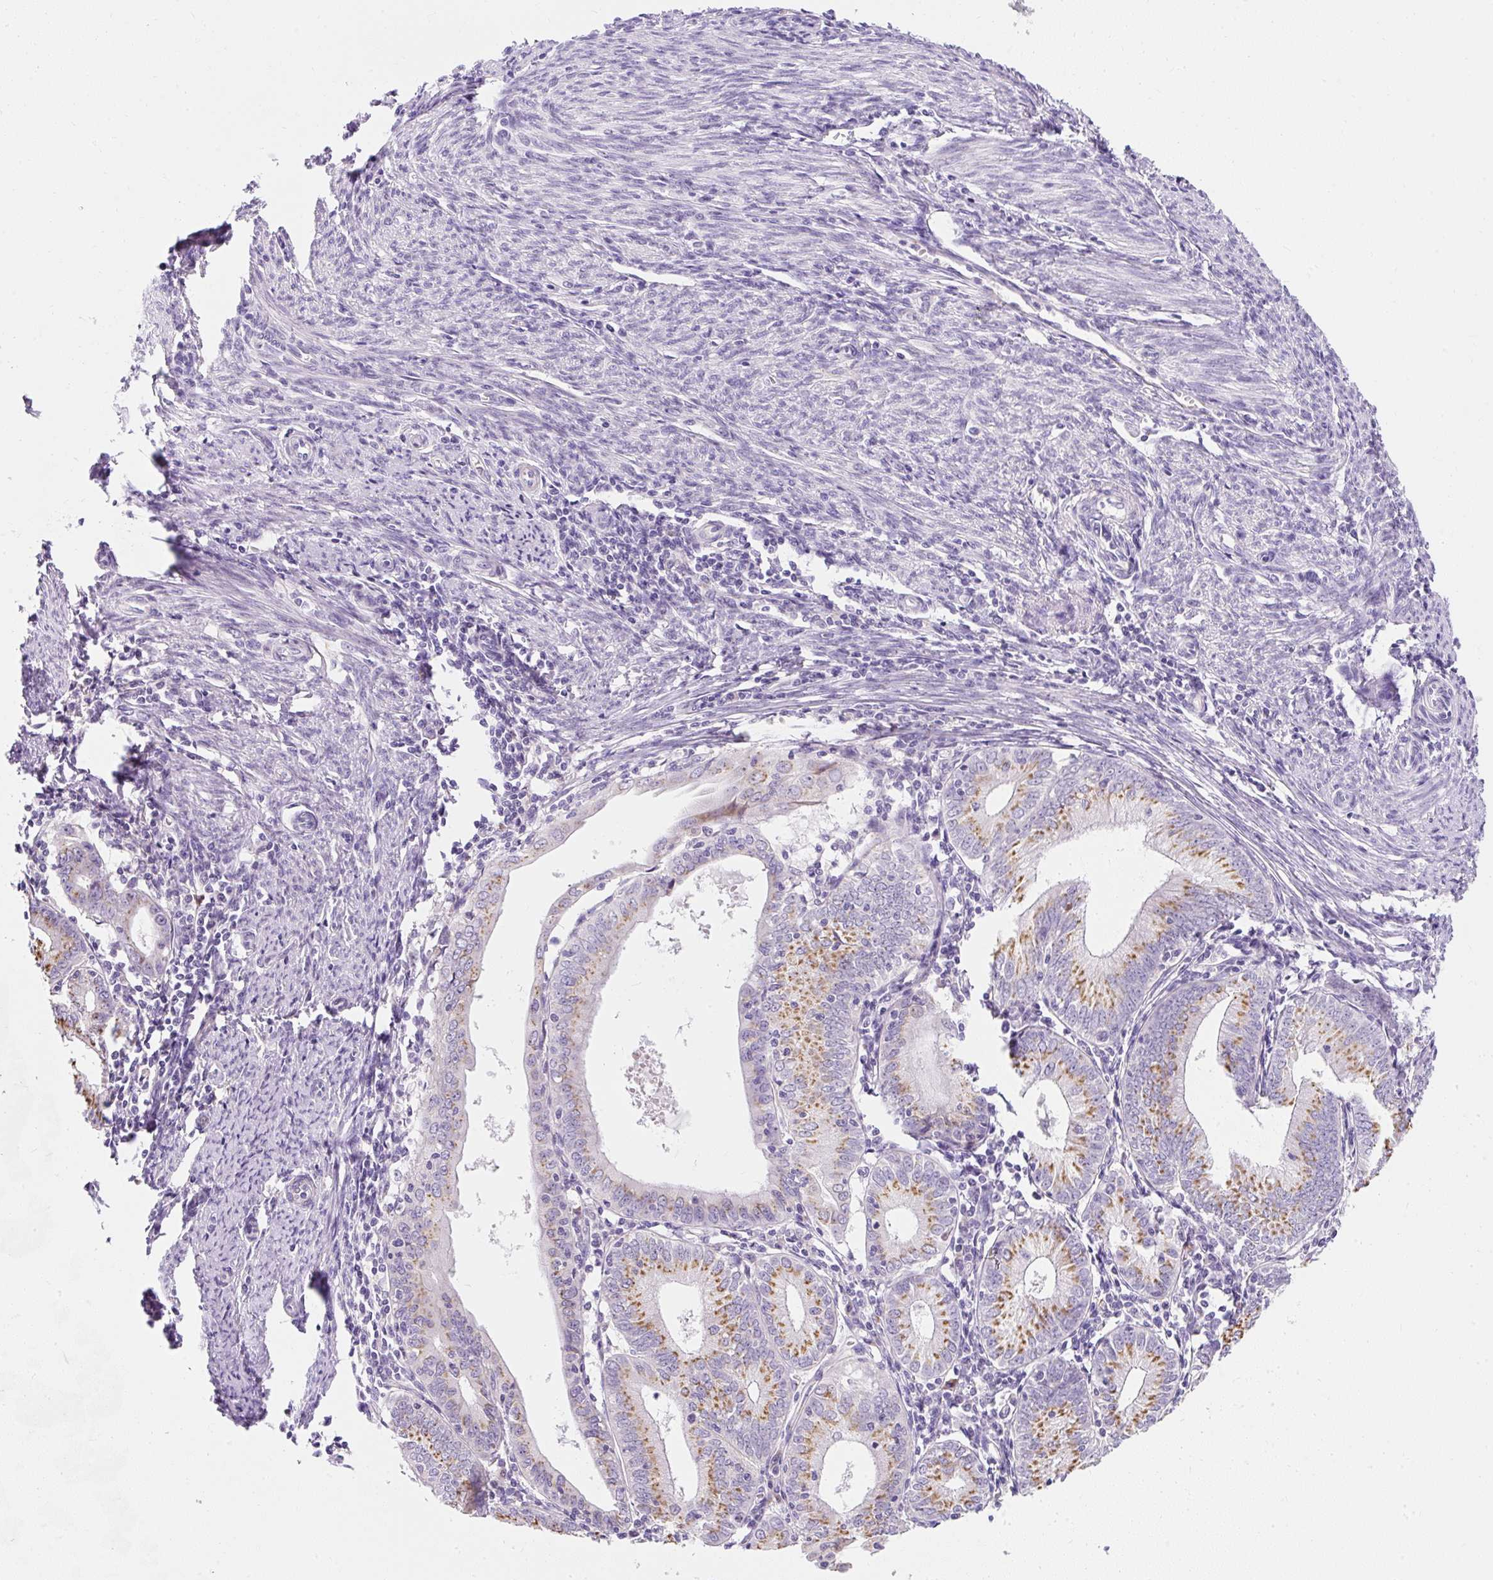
{"staining": {"intensity": "moderate", "quantity": "25%-75%", "location": "cytoplasmic/membranous"}, "tissue": "endometrial cancer", "cell_type": "Tumor cells", "image_type": "cancer", "snomed": [{"axis": "morphology", "description": "Adenocarcinoma, NOS"}, {"axis": "topography", "description": "Endometrium"}], "caption": "An immunohistochemistry photomicrograph of tumor tissue is shown. Protein staining in brown highlights moderate cytoplasmic/membranous positivity in endometrial adenocarcinoma within tumor cells.", "gene": "DTX4", "patient": {"sex": "female", "age": 60}}